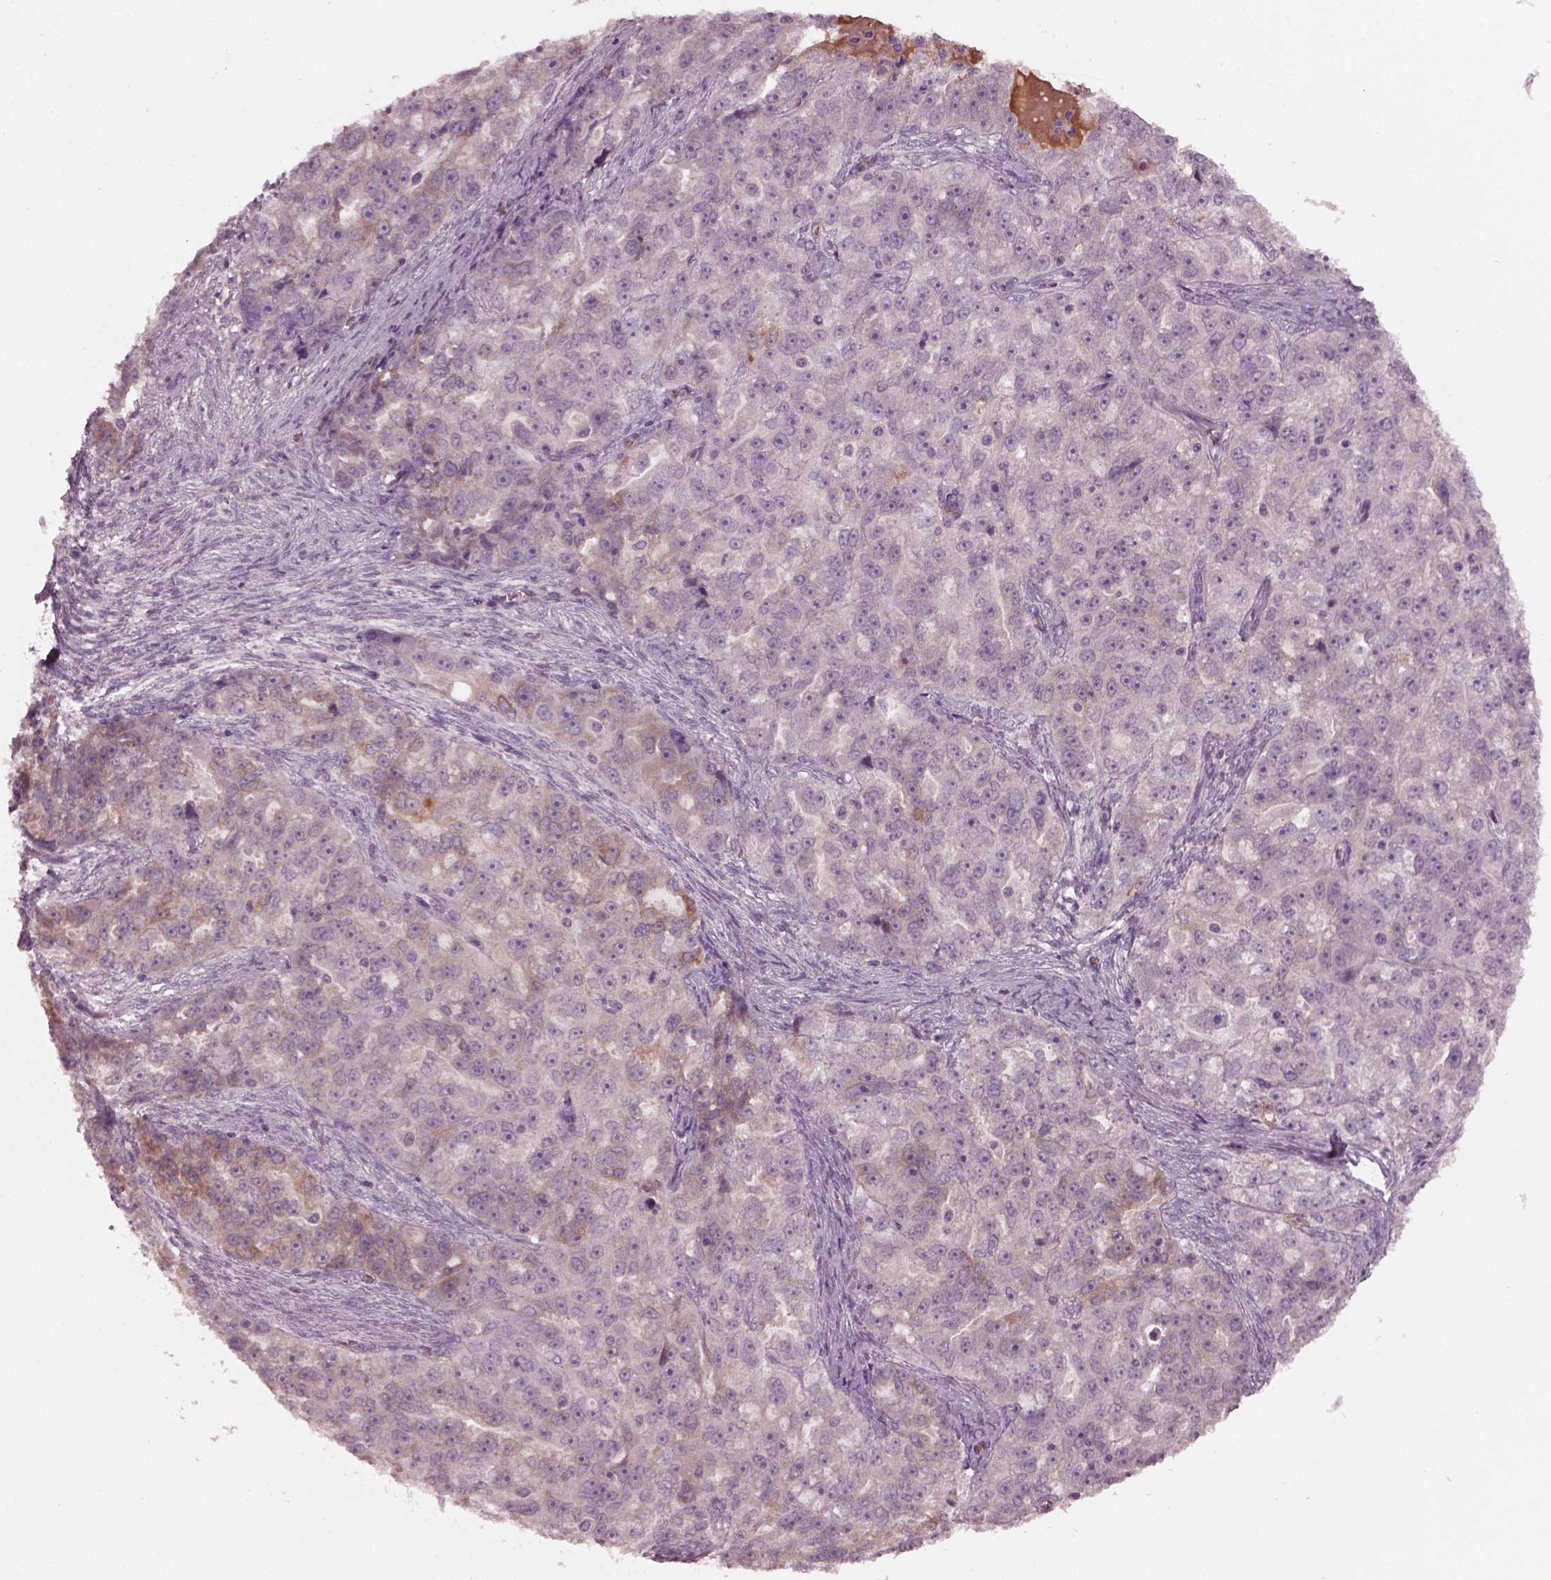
{"staining": {"intensity": "negative", "quantity": "none", "location": "none"}, "tissue": "ovarian cancer", "cell_type": "Tumor cells", "image_type": "cancer", "snomed": [{"axis": "morphology", "description": "Cystadenocarcinoma, serous, NOS"}, {"axis": "topography", "description": "Ovary"}], "caption": "Ovarian serous cystadenocarcinoma stained for a protein using immunohistochemistry (IHC) demonstrates no staining tumor cells.", "gene": "PORCN", "patient": {"sex": "female", "age": 51}}